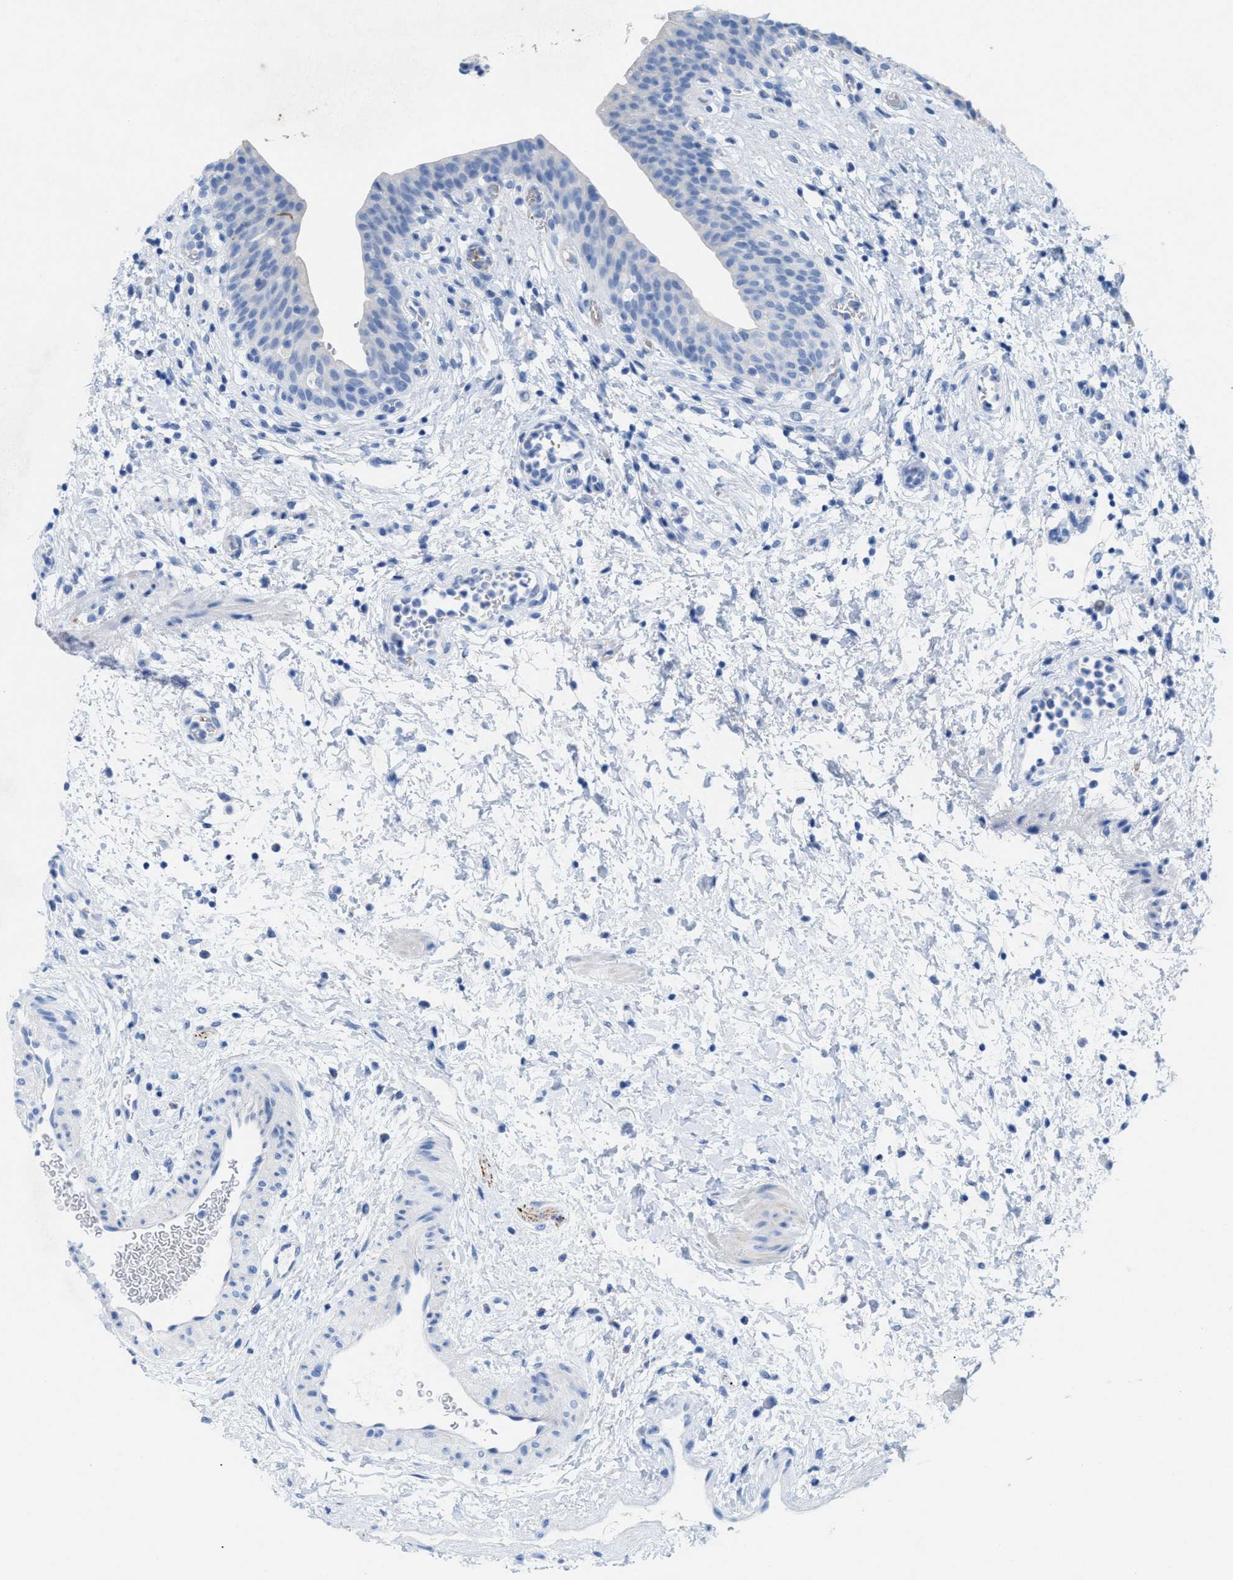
{"staining": {"intensity": "negative", "quantity": "none", "location": "none"}, "tissue": "urinary bladder", "cell_type": "Urothelial cells", "image_type": "normal", "snomed": [{"axis": "morphology", "description": "Normal tissue, NOS"}, {"axis": "topography", "description": "Urinary bladder"}], "caption": "Immunohistochemical staining of unremarkable urinary bladder displays no significant expression in urothelial cells. (Immunohistochemistry (ihc), brightfield microscopy, high magnification).", "gene": "ANKFN1", "patient": {"sex": "male", "age": 37}}